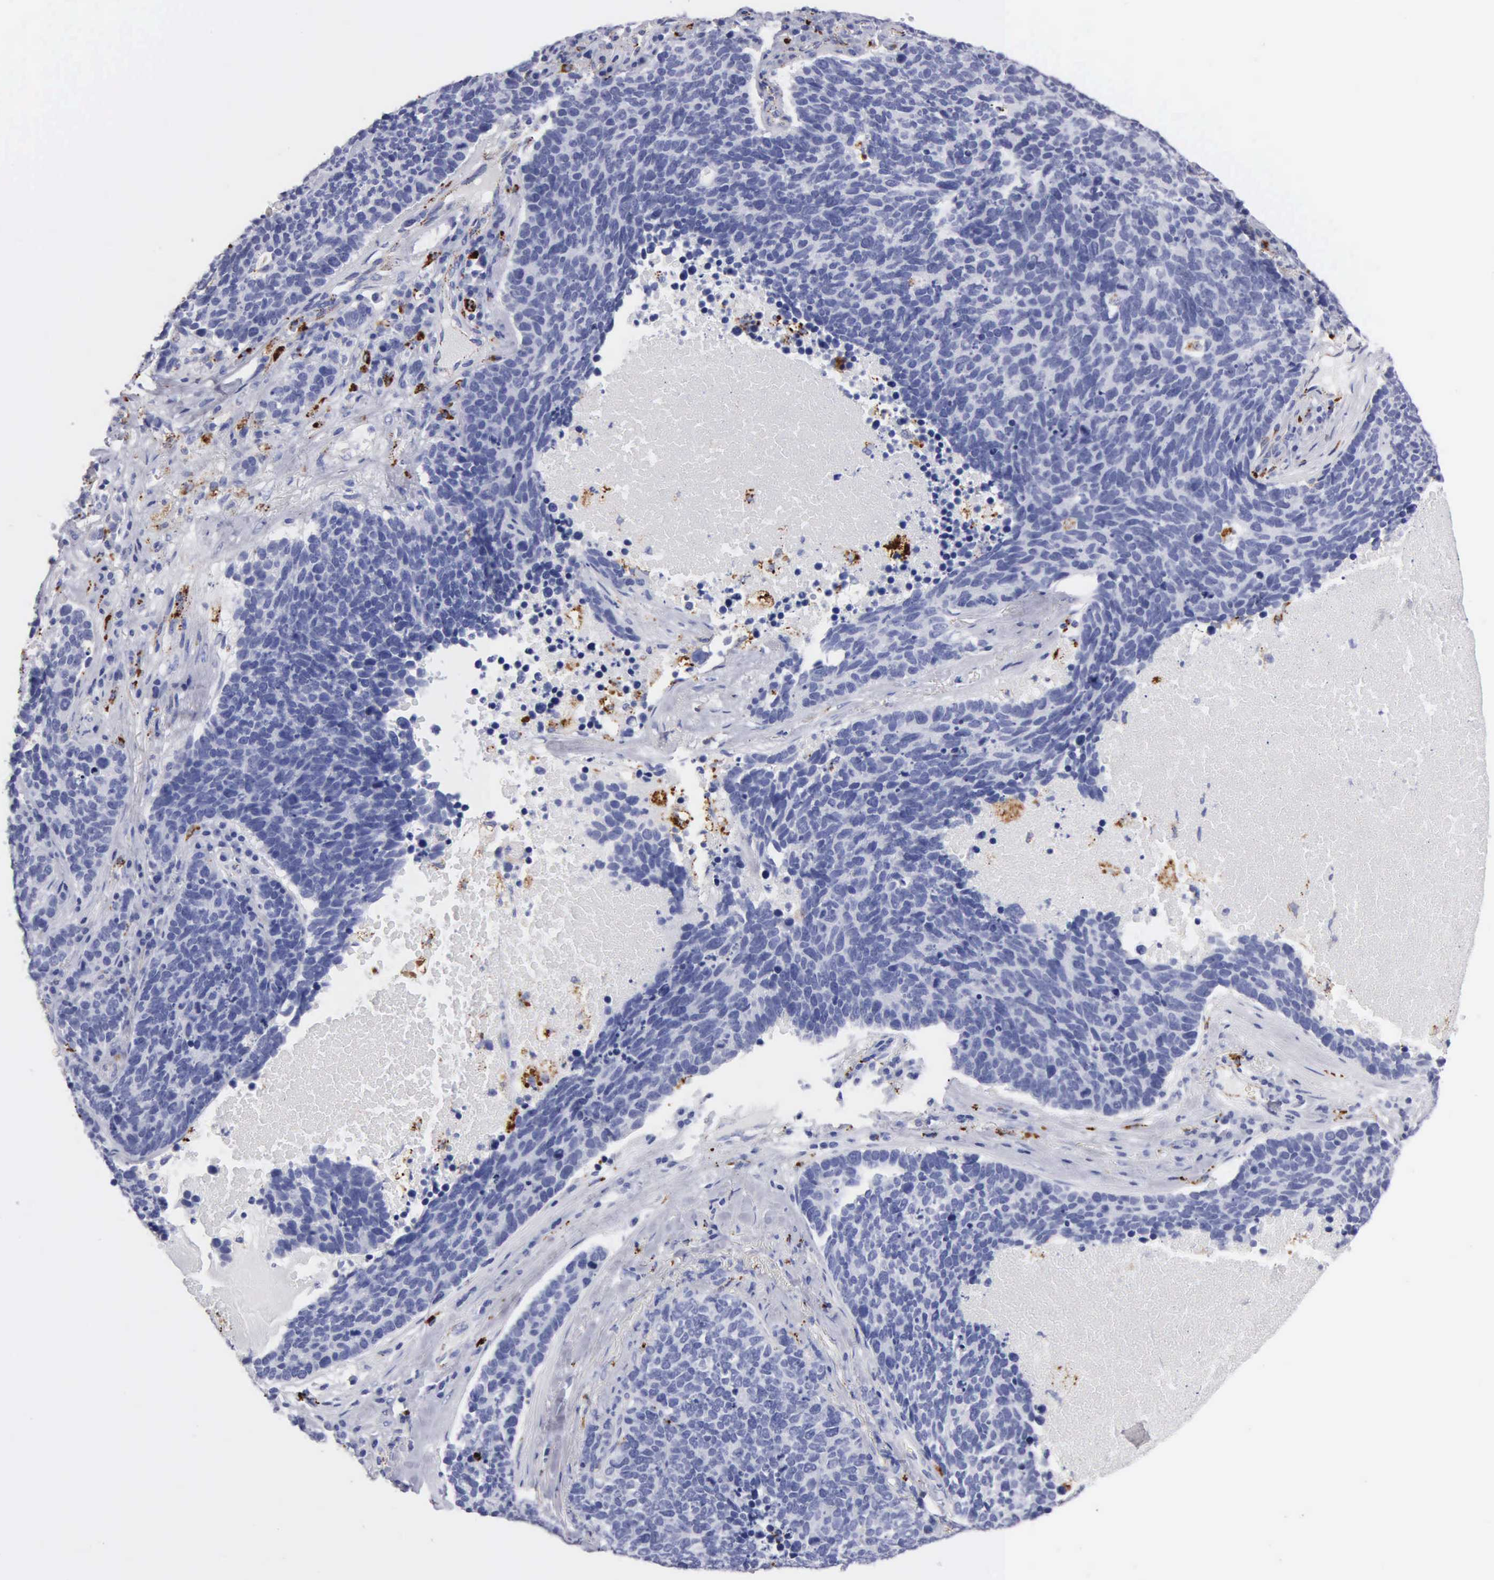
{"staining": {"intensity": "negative", "quantity": "none", "location": "none"}, "tissue": "lung cancer", "cell_type": "Tumor cells", "image_type": "cancer", "snomed": [{"axis": "morphology", "description": "Neoplasm, malignant, NOS"}, {"axis": "topography", "description": "Lung"}], "caption": "Protein analysis of malignant neoplasm (lung) exhibits no significant expression in tumor cells. (DAB (3,3'-diaminobenzidine) IHC visualized using brightfield microscopy, high magnification).", "gene": "CTSL", "patient": {"sex": "female", "age": 75}}